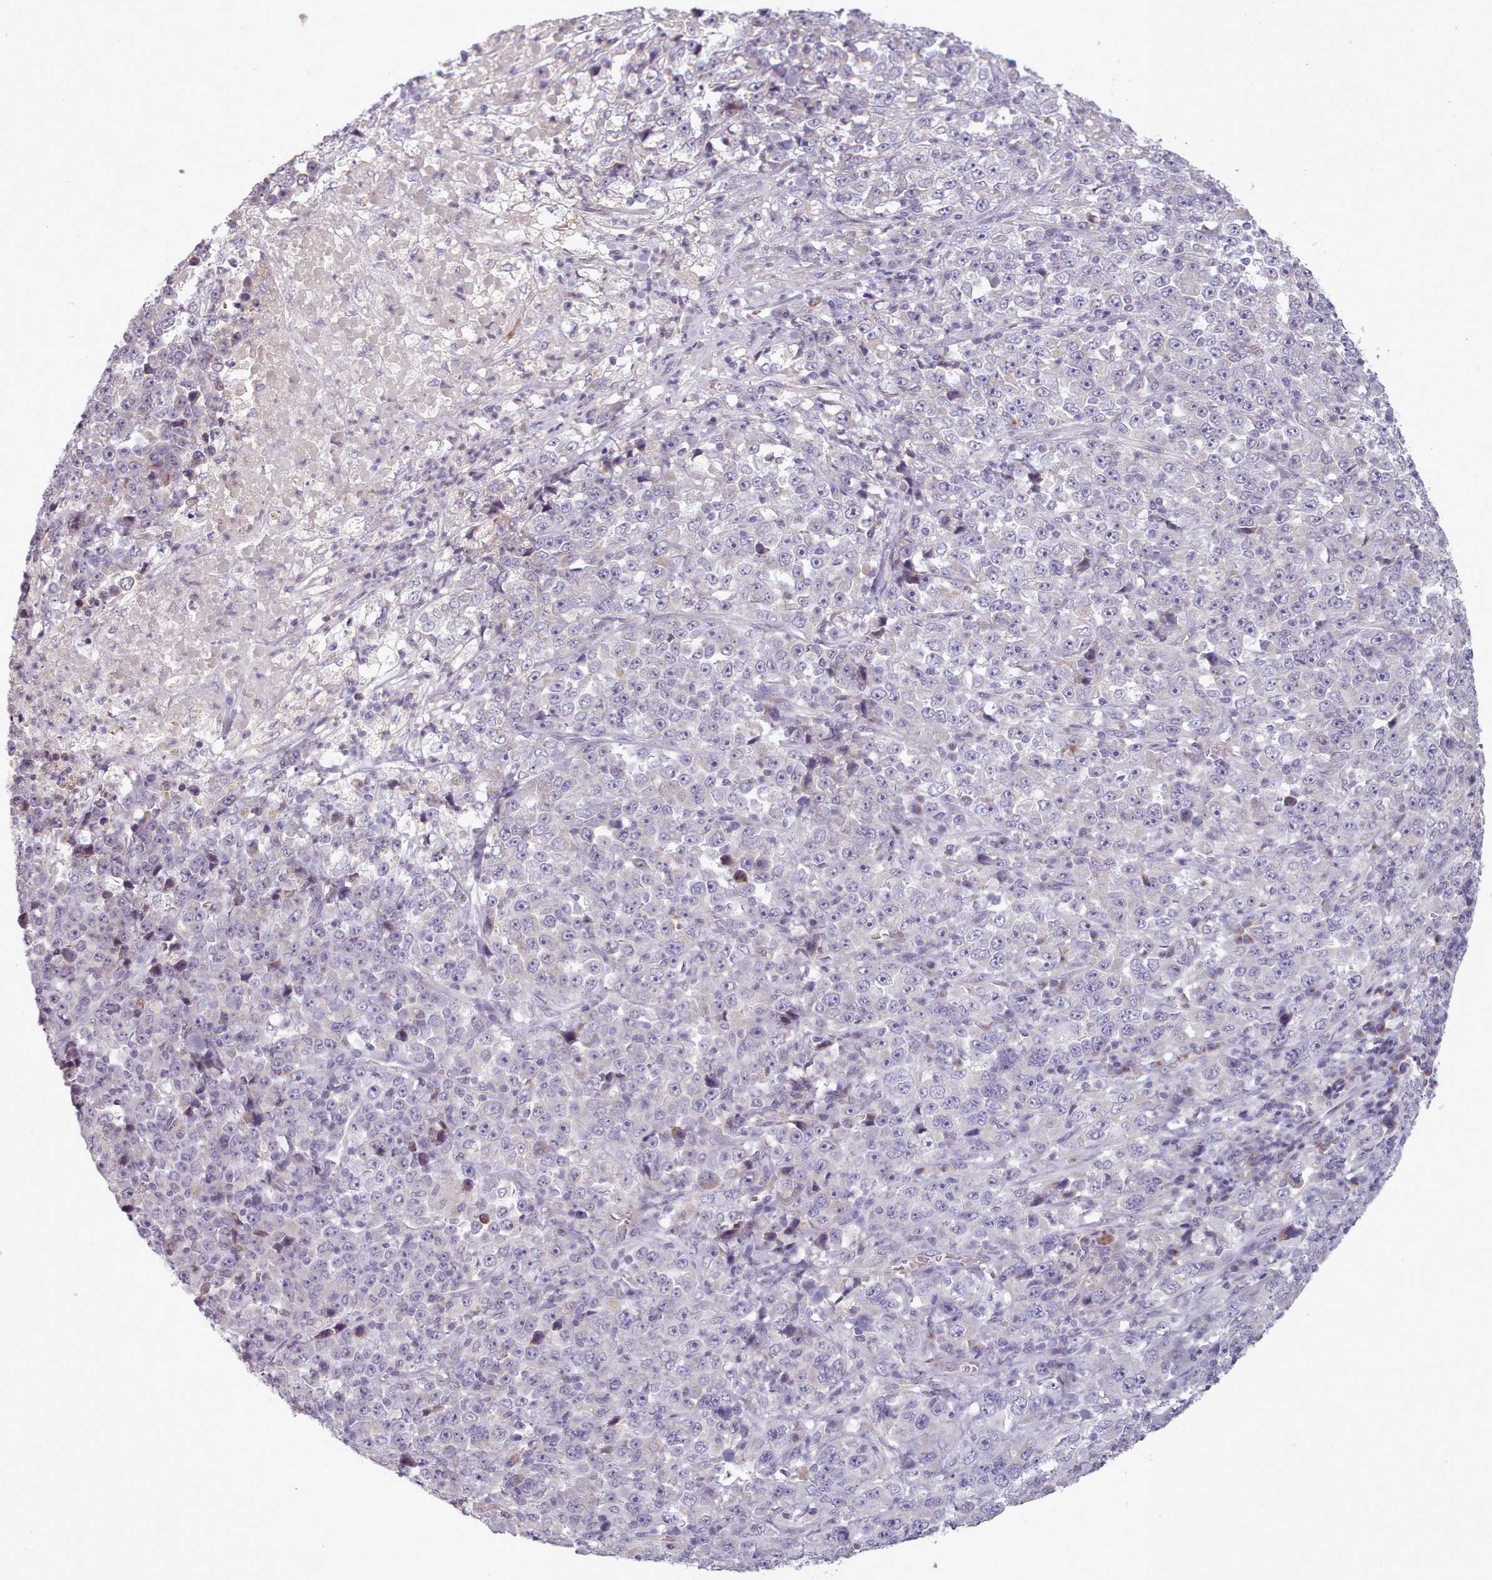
{"staining": {"intensity": "negative", "quantity": "none", "location": "none"}, "tissue": "stomach cancer", "cell_type": "Tumor cells", "image_type": "cancer", "snomed": [{"axis": "morphology", "description": "Normal tissue, NOS"}, {"axis": "morphology", "description": "Adenocarcinoma, NOS"}, {"axis": "topography", "description": "Stomach, upper"}, {"axis": "topography", "description": "Stomach"}], "caption": "Immunohistochemistry photomicrograph of neoplastic tissue: human stomach cancer stained with DAB reveals no significant protein positivity in tumor cells.", "gene": "LAPTM5", "patient": {"sex": "male", "age": 59}}